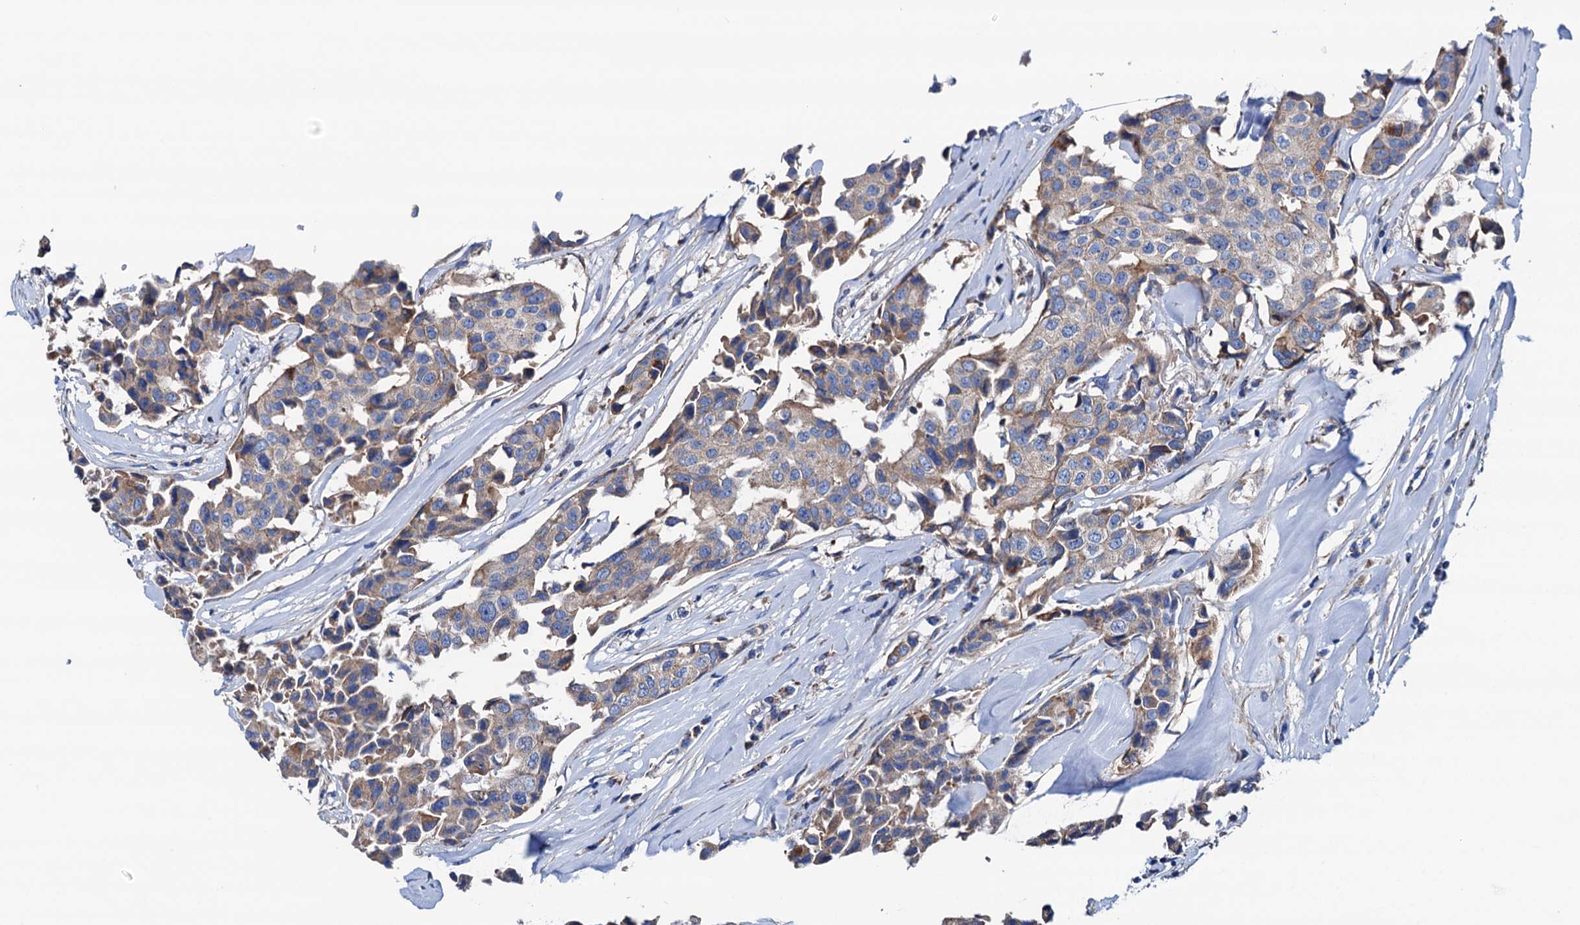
{"staining": {"intensity": "weak", "quantity": ">75%", "location": "cytoplasmic/membranous"}, "tissue": "breast cancer", "cell_type": "Tumor cells", "image_type": "cancer", "snomed": [{"axis": "morphology", "description": "Duct carcinoma"}, {"axis": "topography", "description": "Breast"}], "caption": "Invasive ductal carcinoma (breast) stained for a protein exhibits weak cytoplasmic/membranous positivity in tumor cells.", "gene": "RASSF9", "patient": {"sex": "female", "age": 80}}